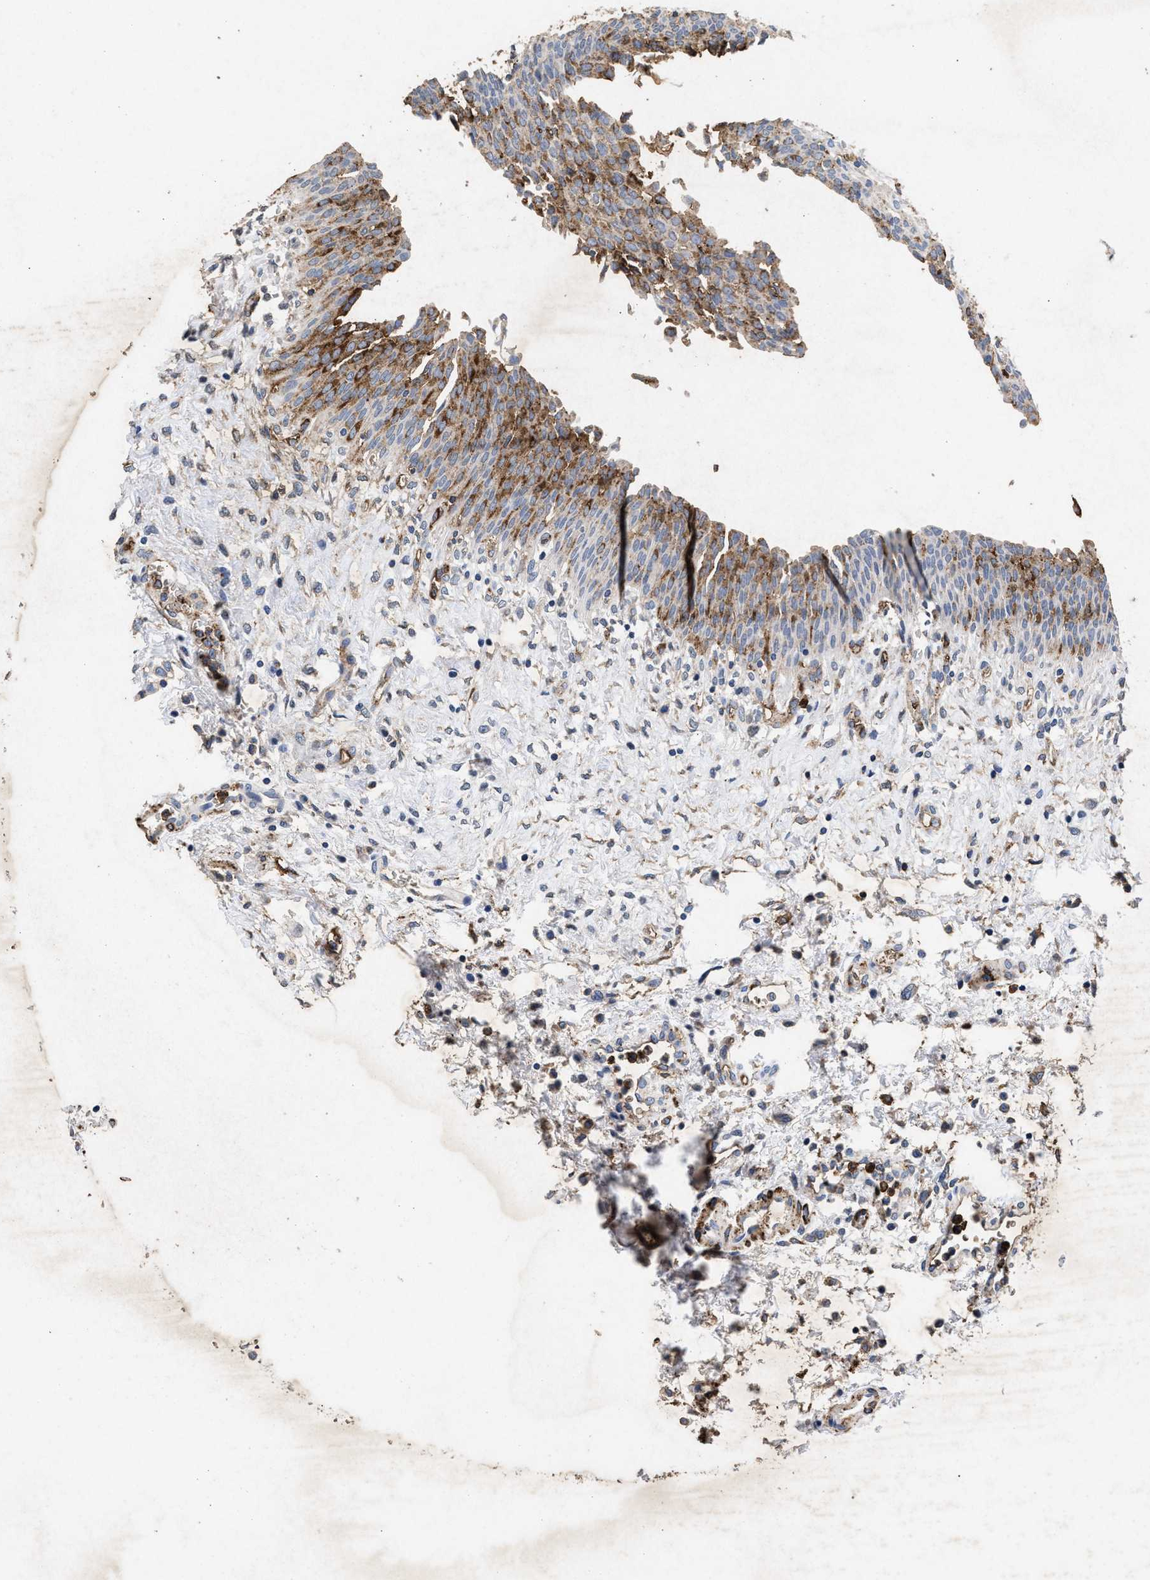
{"staining": {"intensity": "moderate", "quantity": "25%-75%", "location": "cytoplasmic/membranous"}, "tissue": "urinary bladder", "cell_type": "Urothelial cells", "image_type": "normal", "snomed": [{"axis": "morphology", "description": "Normal tissue, NOS"}, {"axis": "morphology", "description": "Dysplasia, NOS"}, {"axis": "topography", "description": "Urinary bladder"}], "caption": "Immunohistochemical staining of benign human urinary bladder exhibits moderate cytoplasmic/membranous protein positivity in approximately 25%-75% of urothelial cells. (brown staining indicates protein expression, while blue staining denotes nuclei).", "gene": "LTB4R2", "patient": {"sex": "male", "age": 35}}